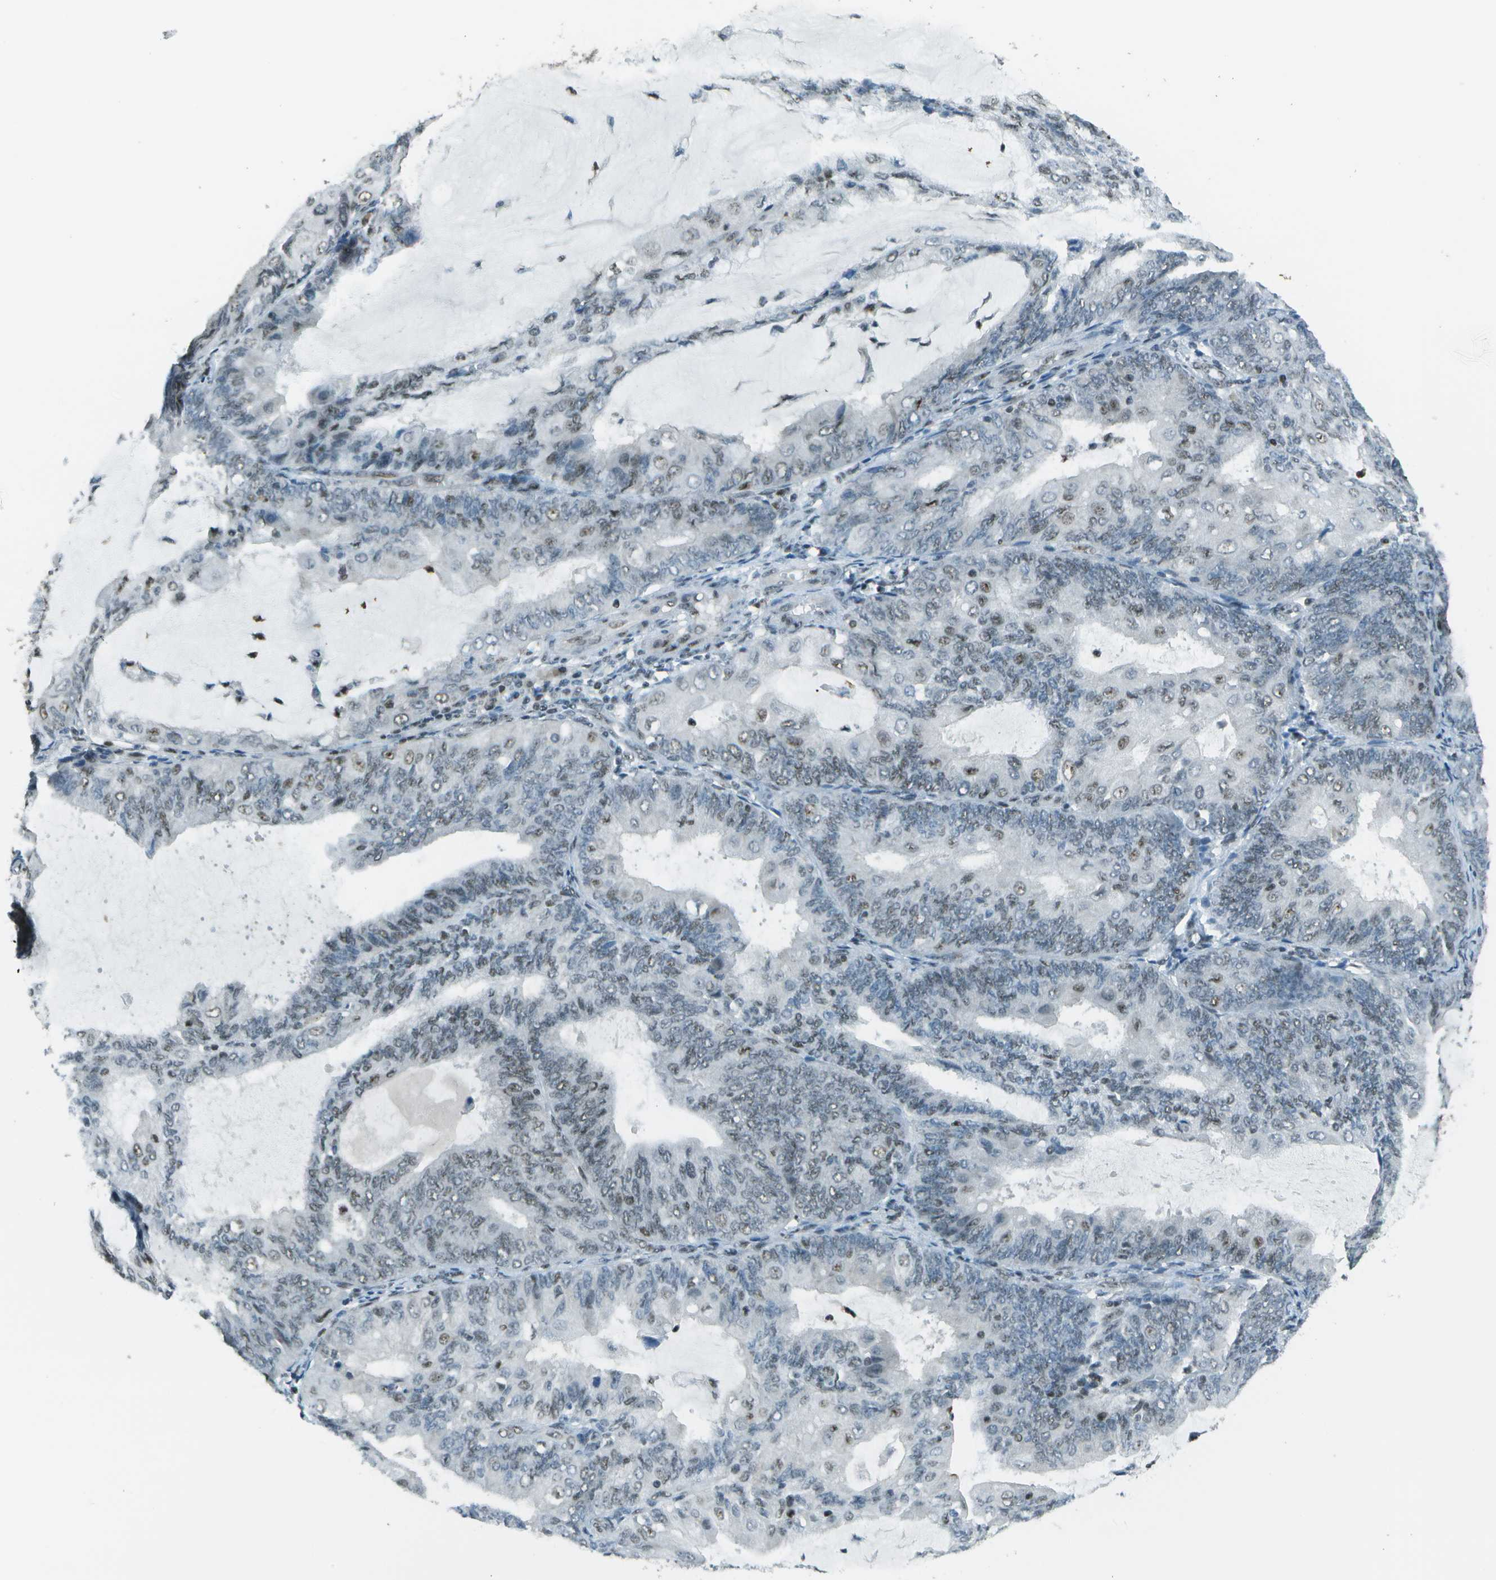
{"staining": {"intensity": "weak", "quantity": "25%-75%", "location": "nuclear"}, "tissue": "endometrial cancer", "cell_type": "Tumor cells", "image_type": "cancer", "snomed": [{"axis": "morphology", "description": "Adenocarcinoma, NOS"}, {"axis": "topography", "description": "Endometrium"}], "caption": "Protein staining demonstrates weak nuclear positivity in approximately 25%-75% of tumor cells in endometrial adenocarcinoma. (IHC, brightfield microscopy, high magnification).", "gene": "DEPDC1", "patient": {"sex": "female", "age": 81}}